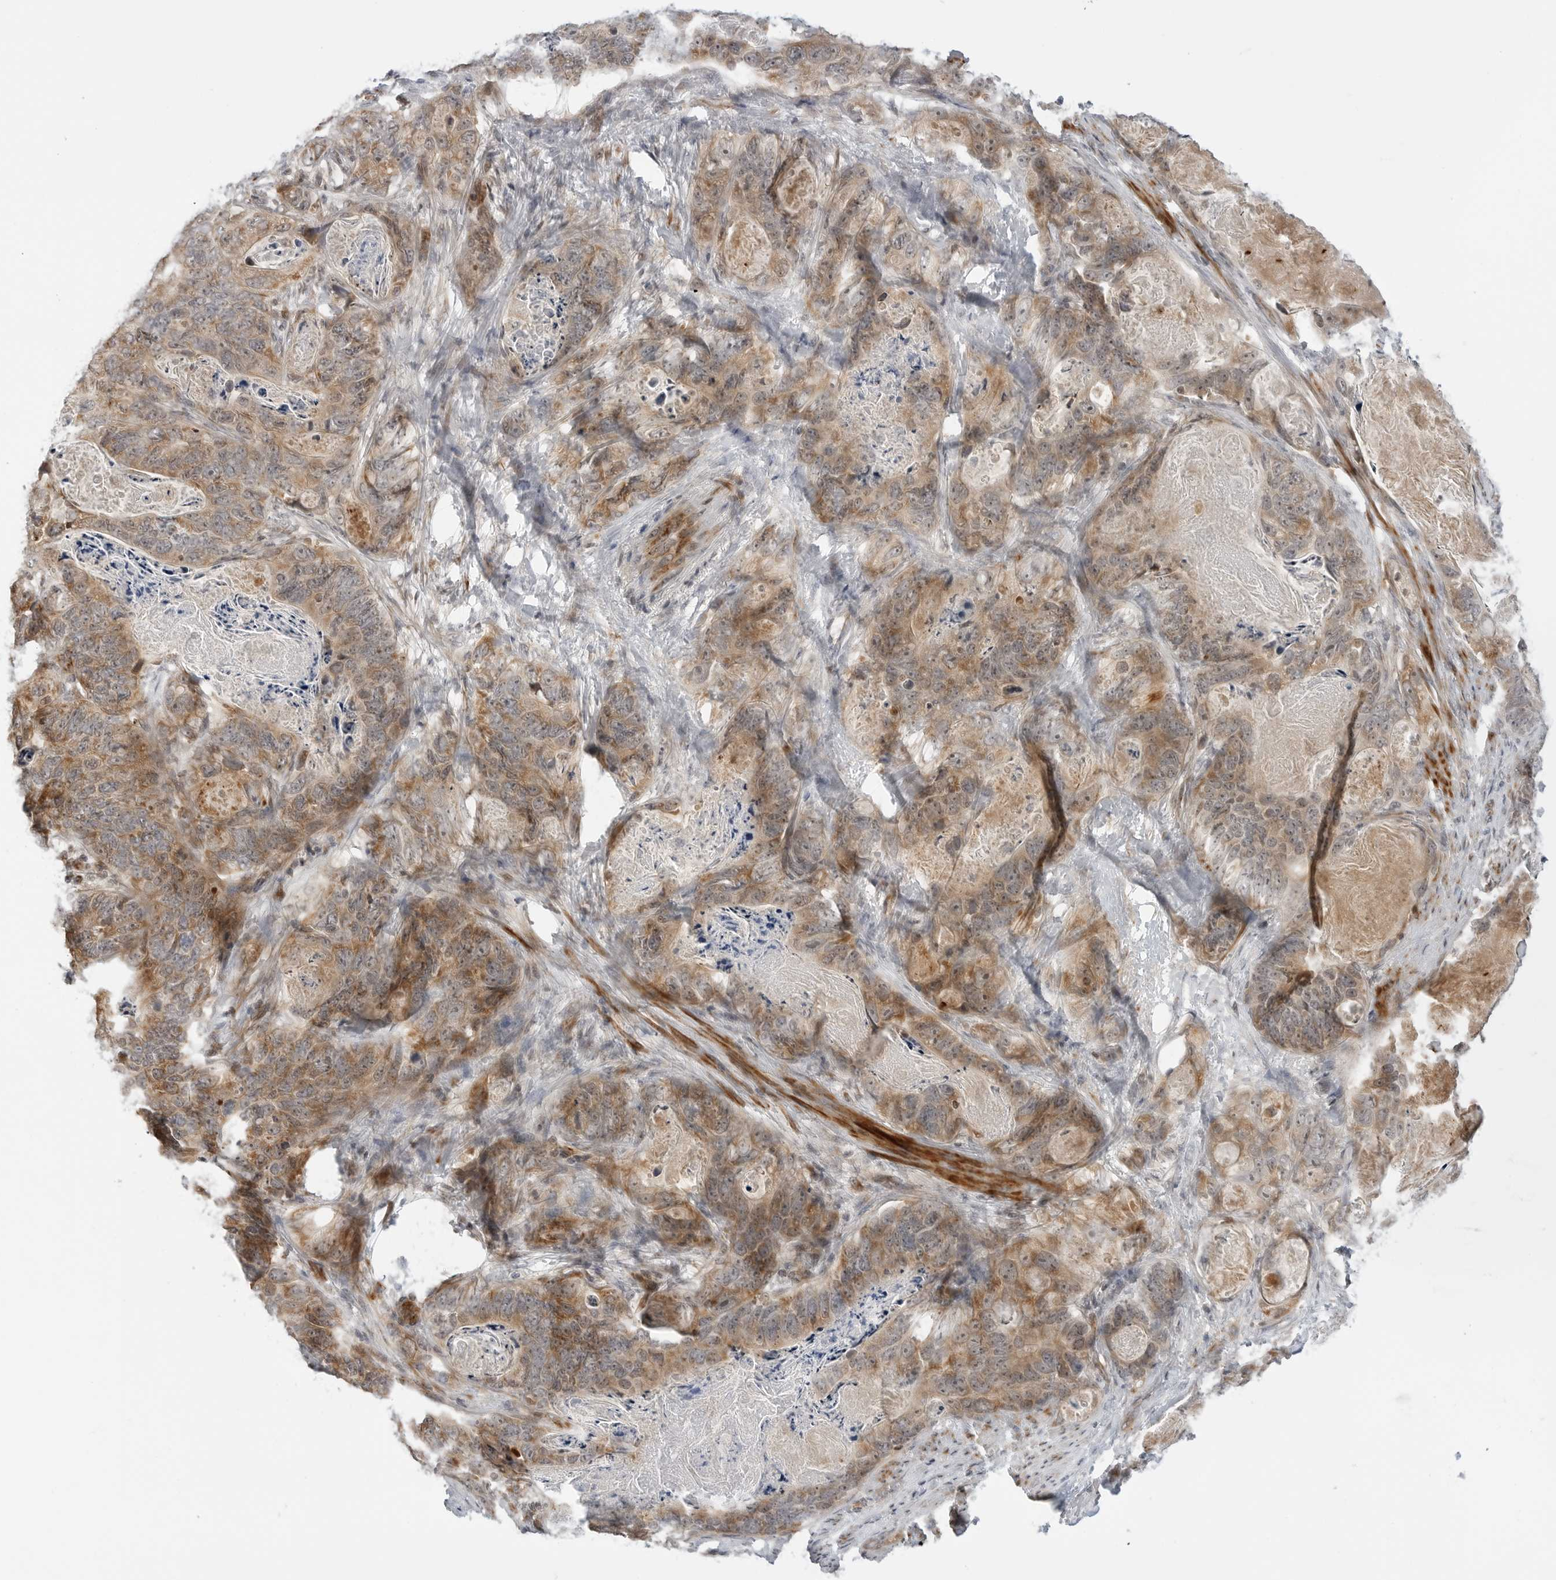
{"staining": {"intensity": "moderate", "quantity": ">75%", "location": "cytoplasmic/membranous"}, "tissue": "stomach cancer", "cell_type": "Tumor cells", "image_type": "cancer", "snomed": [{"axis": "morphology", "description": "Normal tissue, NOS"}, {"axis": "morphology", "description": "Adenocarcinoma, NOS"}, {"axis": "topography", "description": "Stomach"}], "caption": "The micrograph shows a brown stain indicating the presence of a protein in the cytoplasmic/membranous of tumor cells in stomach cancer (adenocarcinoma).", "gene": "PEX2", "patient": {"sex": "female", "age": 89}}